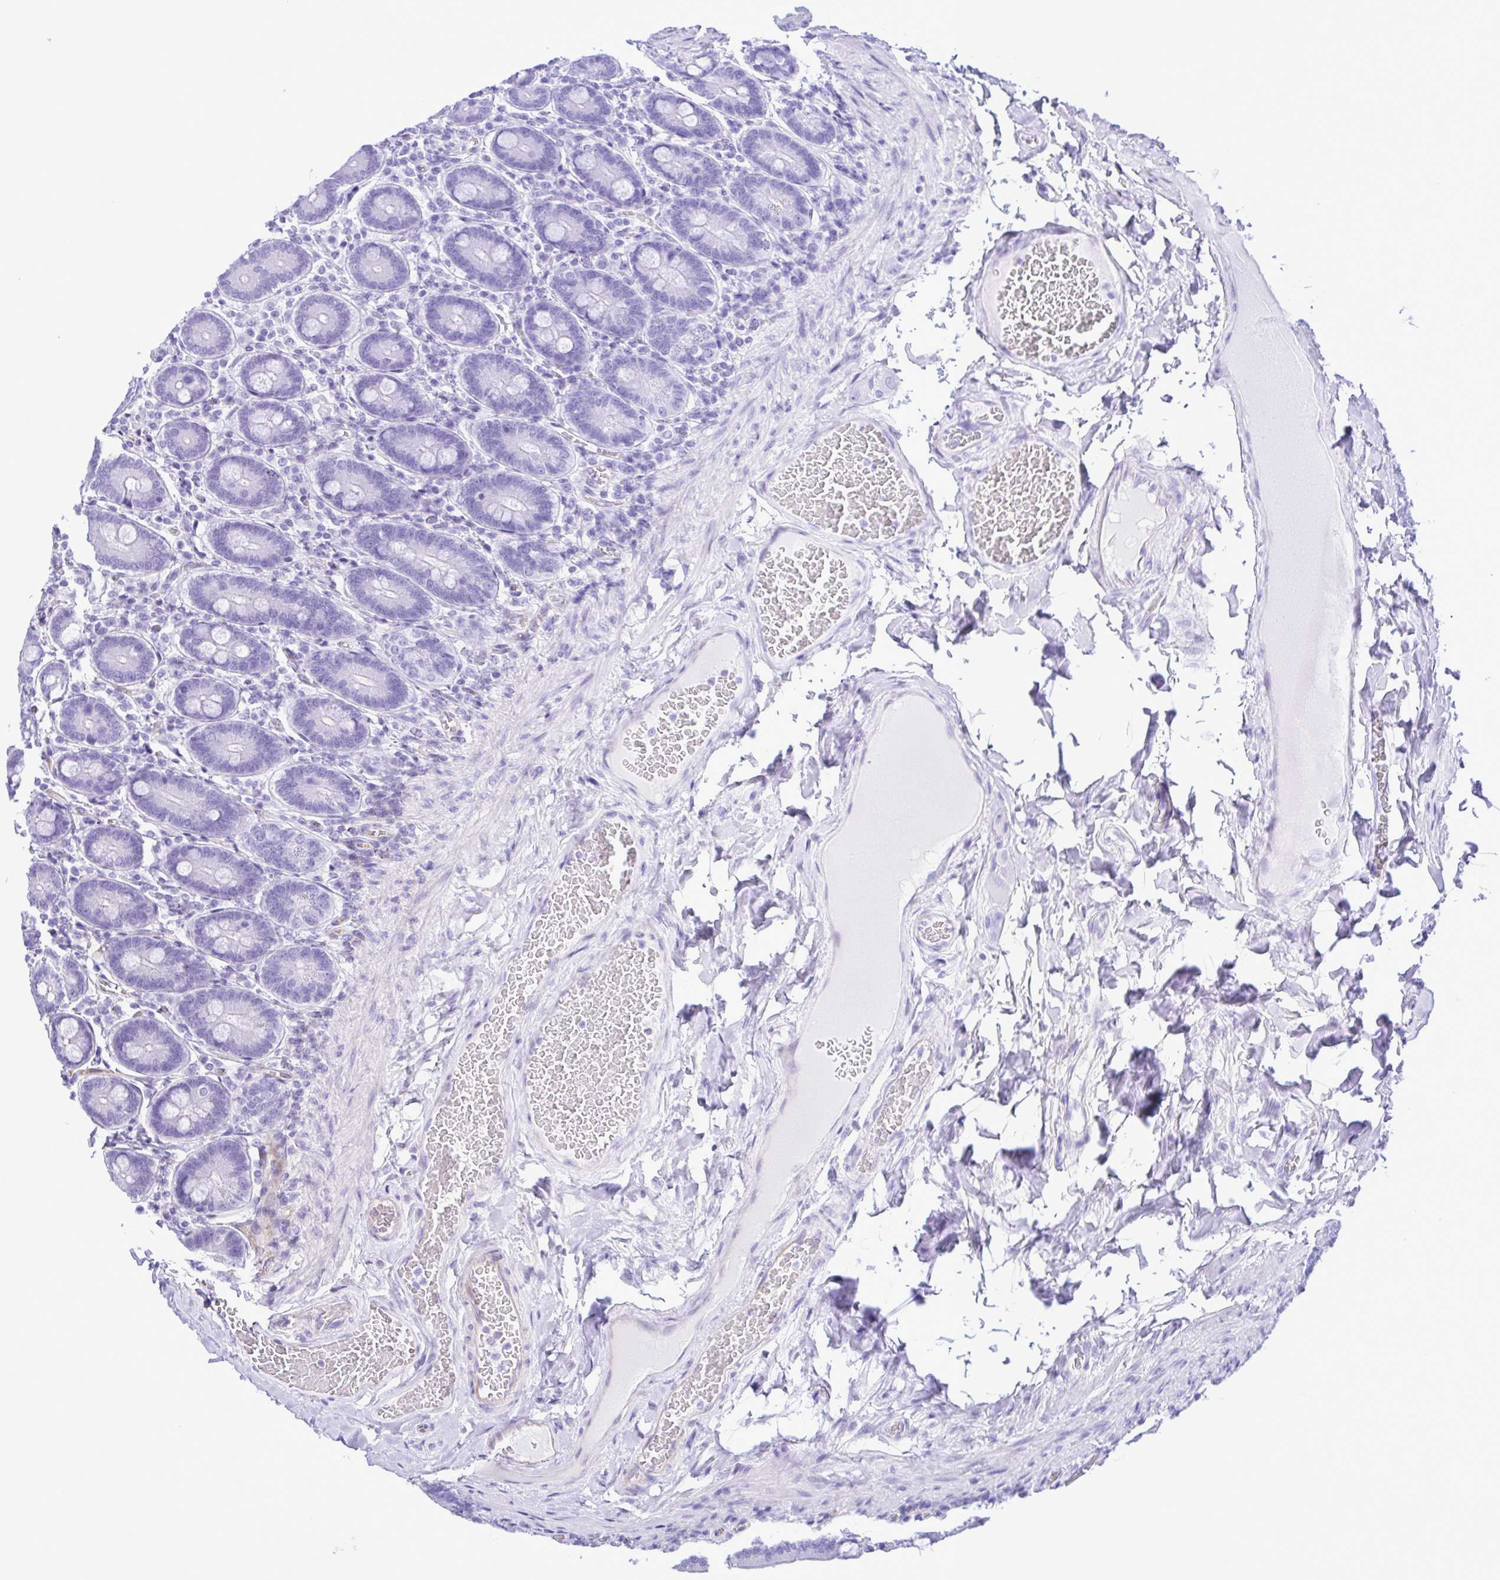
{"staining": {"intensity": "negative", "quantity": "none", "location": "none"}, "tissue": "duodenum", "cell_type": "Glandular cells", "image_type": "normal", "snomed": [{"axis": "morphology", "description": "Normal tissue, NOS"}, {"axis": "topography", "description": "Duodenum"}], "caption": "A high-resolution micrograph shows IHC staining of benign duodenum, which shows no significant staining in glandular cells. The staining is performed using DAB (3,3'-diaminobenzidine) brown chromogen with nuclei counter-stained in using hematoxylin.", "gene": "FLT1", "patient": {"sex": "female", "age": 62}}